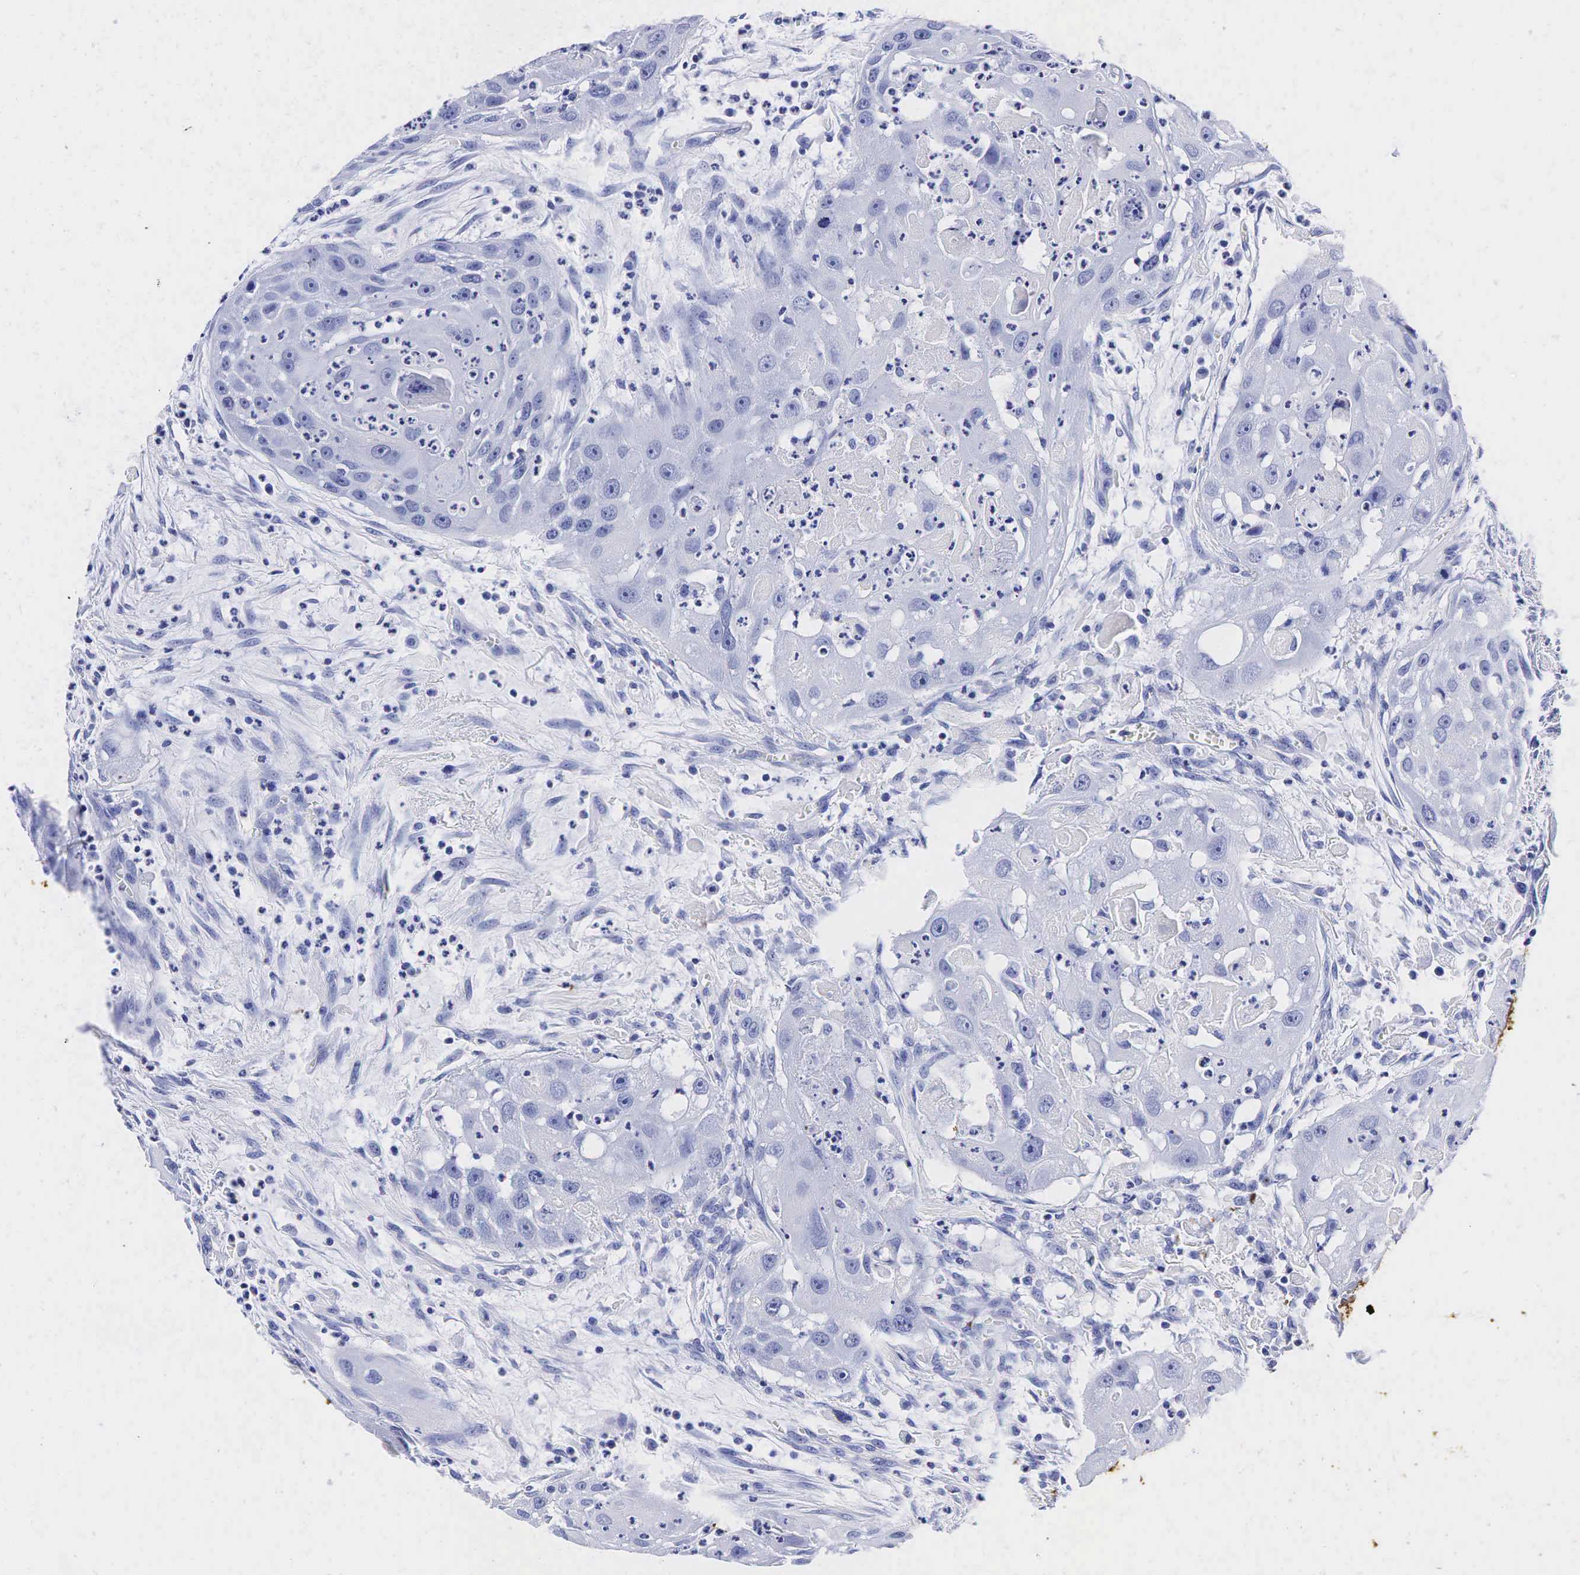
{"staining": {"intensity": "negative", "quantity": "none", "location": "none"}, "tissue": "head and neck cancer", "cell_type": "Tumor cells", "image_type": "cancer", "snomed": [{"axis": "morphology", "description": "Squamous cell carcinoma, NOS"}, {"axis": "topography", "description": "Head-Neck"}], "caption": "Tumor cells show no significant expression in head and neck cancer (squamous cell carcinoma).", "gene": "TG", "patient": {"sex": "male", "age": 64}}